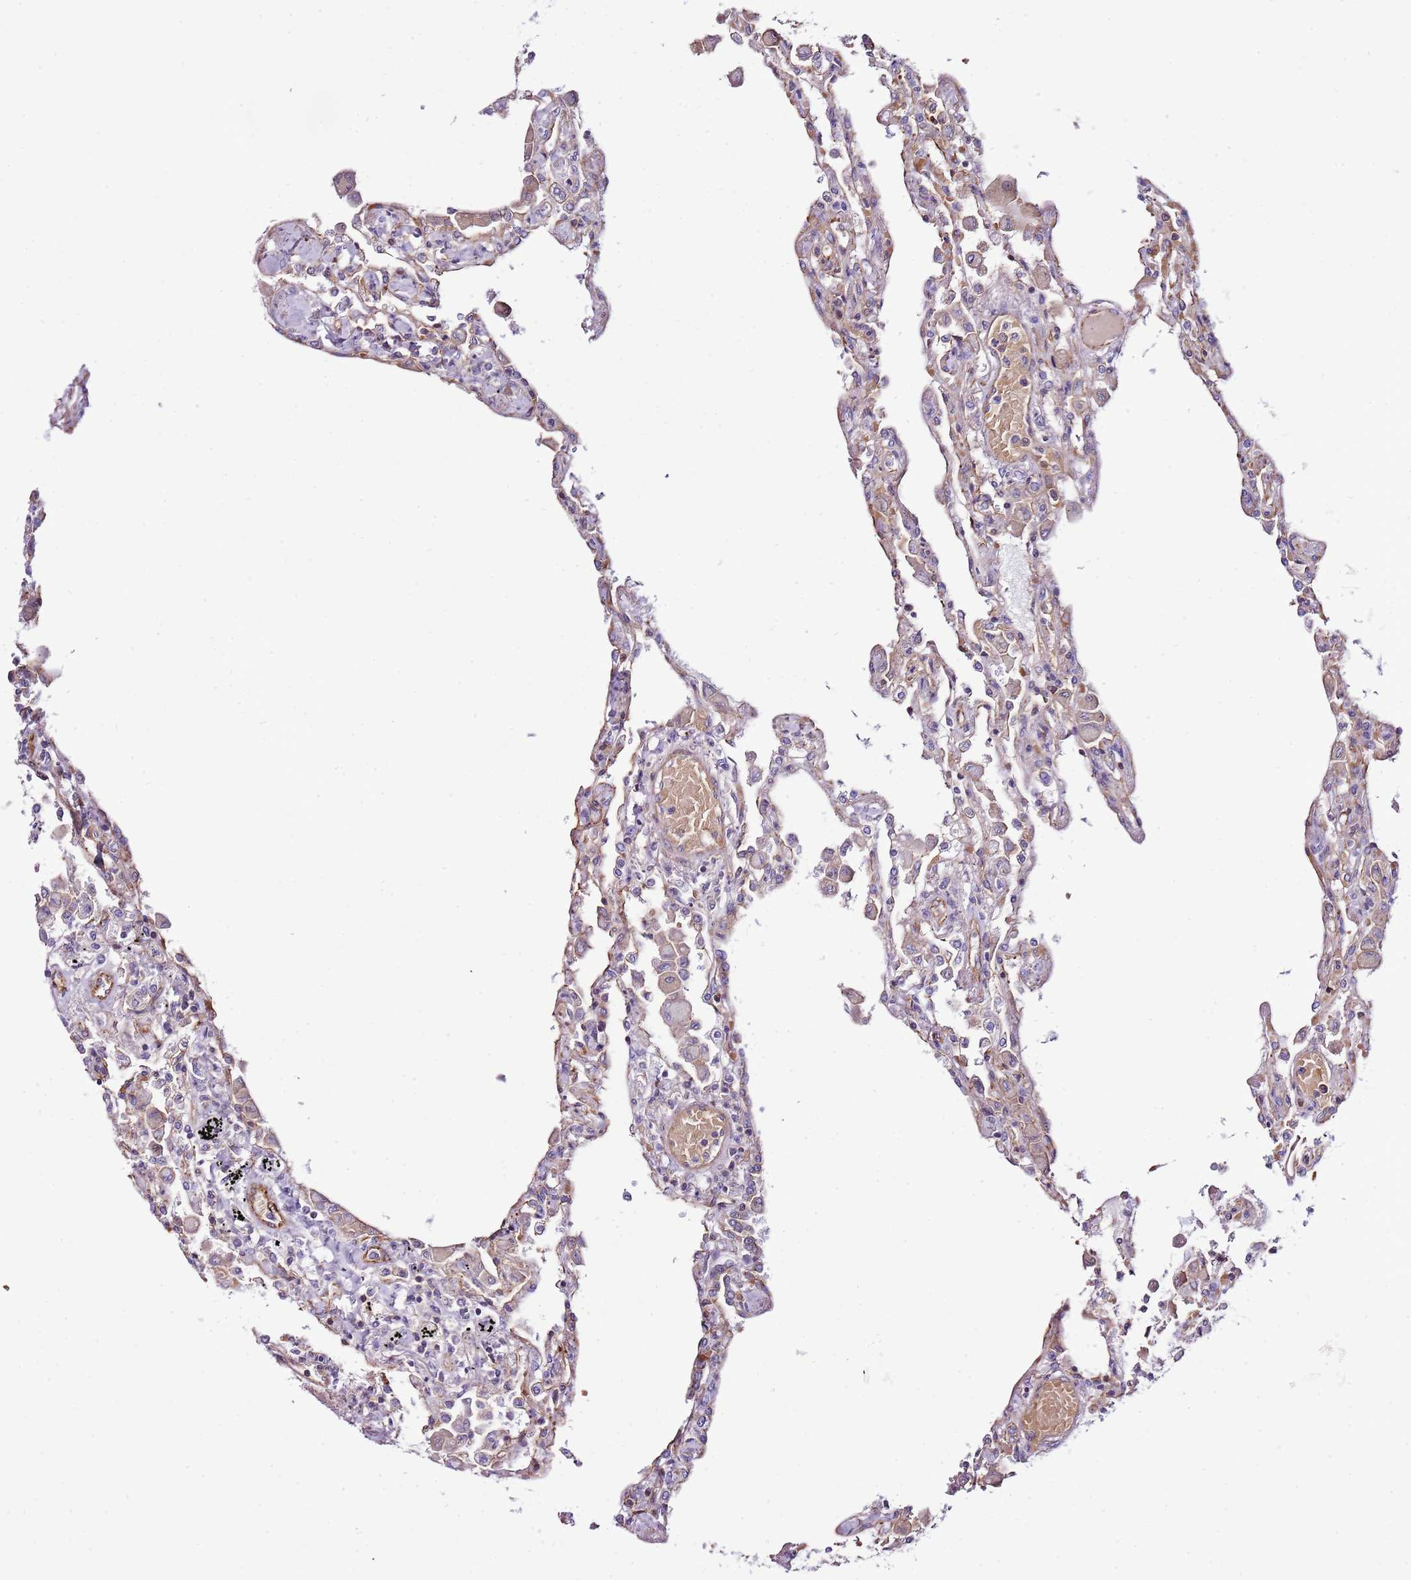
{"staining": {"intensity": "weak", "quantity": "25%-75%", "location": "cytoplasmic/membranous"}, "tissue": "lung", "cell_type": "Alveolar cells", "image_type": "normal", "snomed": [{"axis": "morphology", "description": "Normal tissue, NOS"}, {"axis": "topography", "description": "Bronchus"}, {"axis": "topography", "description": "Lung"}], "caption": "This photomicrograph demonstrates IHC staining of unremarkable human lung, with low weak cytoplasmic/membranous positivity in approximately 25%-75% of alveolar cells.", "gene": "GFRAL", "patient": {"sex": "female", "age": 49}}